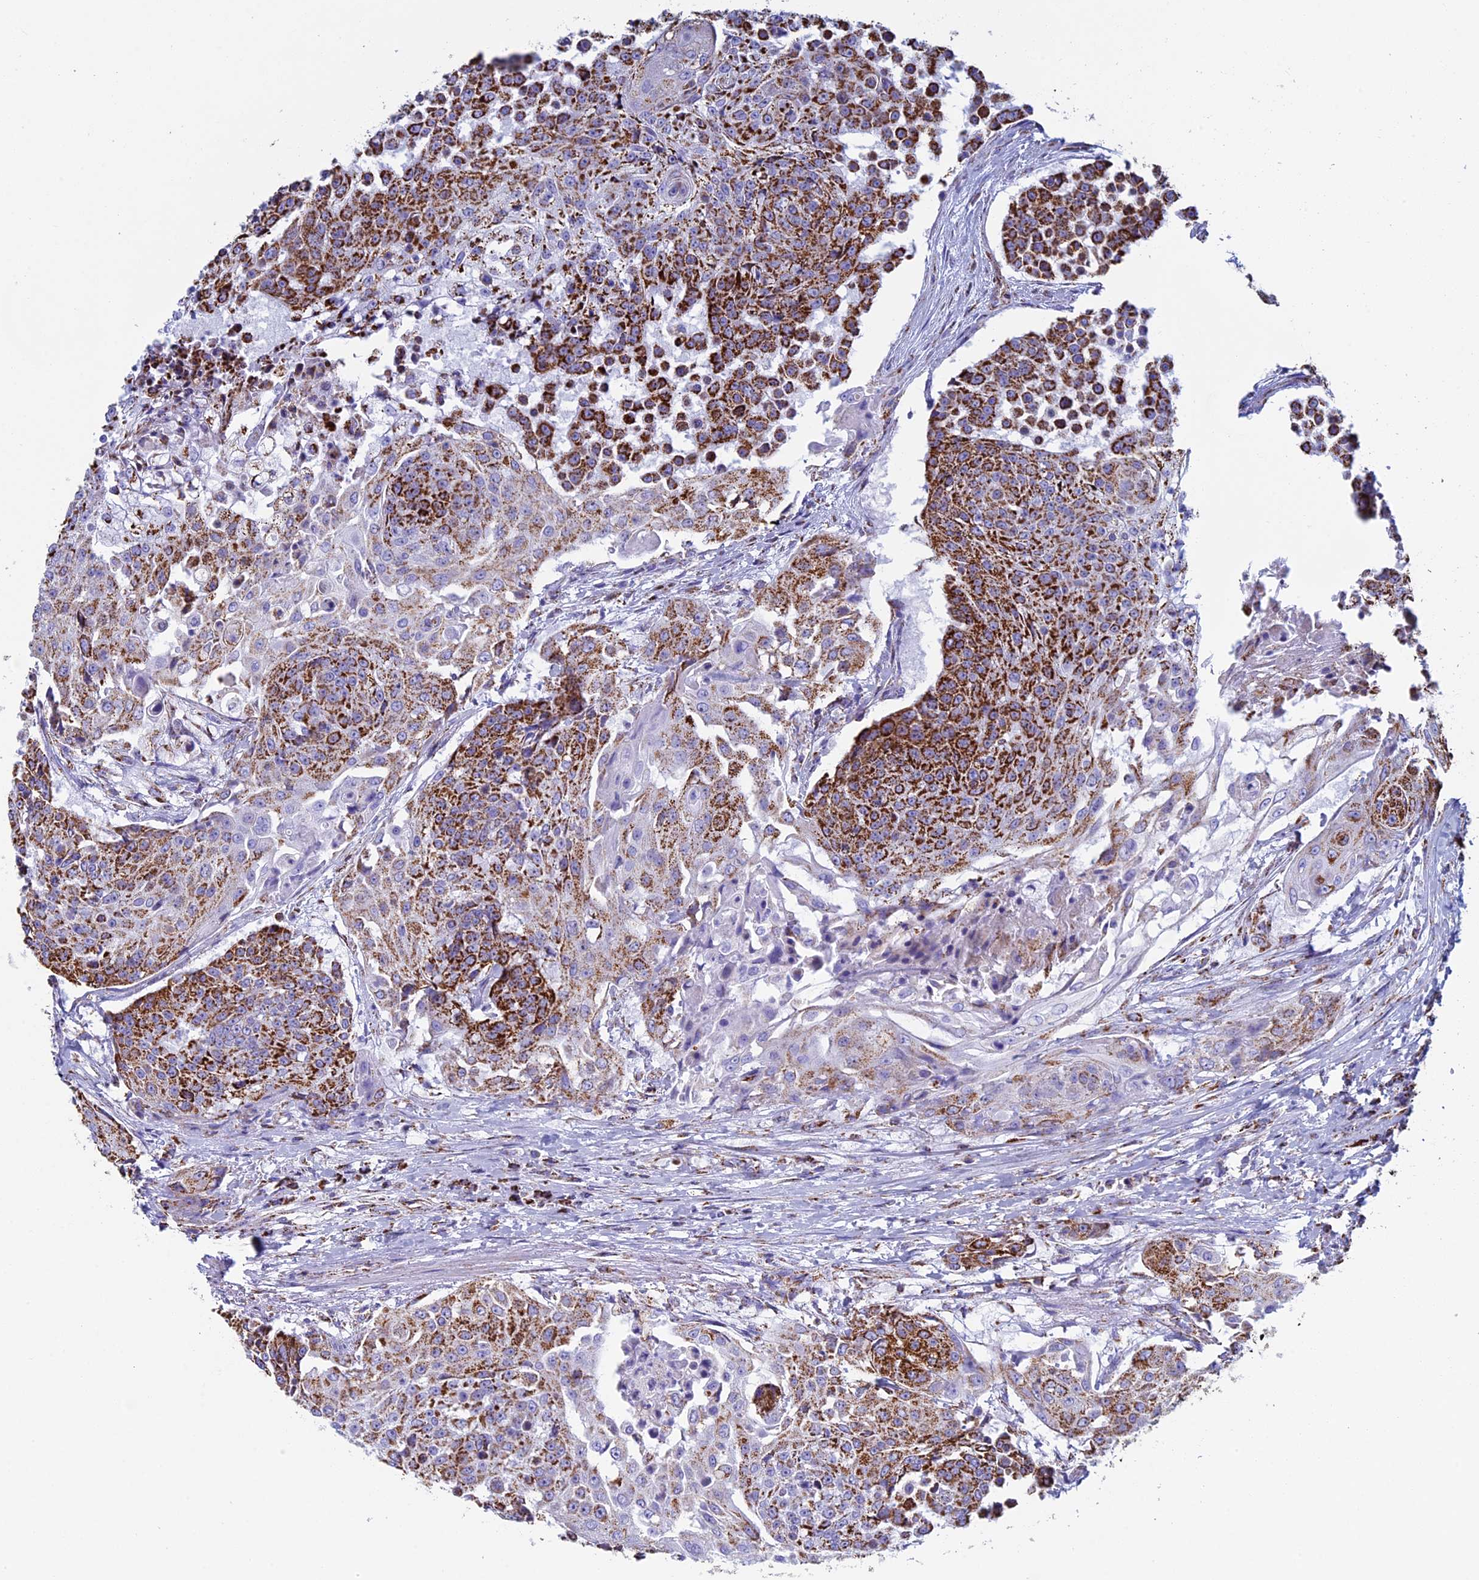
{"staining": {"intensity": "strong", "quantity": ">75%", "location": "cytoplasmic/membranous"}, "tissue": "urothelial cancer", "cell_type": "Tumor cells", "image_type": "cancer", "snomed": [{"axis": "morphology", "description": "Urothelial carcinoma, High grade"}, {"axis": "topography", "description": "Urinary bladder"}], "caption": "High-magnification brightfield microscopy of urothelial cancer stained with DAB (3,3'-diaminobenzidine) (brown) and counterstained with hematoxylin (blue). tumor cells exhibit strong cytoplasmic/membranous staining is seen in approximately>75% of cells. The staining was performed using DAB (3,3'-diaminobenzidine), with brown indicating positive protein expression. Nuclei are stained blue with hematoxylin.", "gene": "UQCRFS1", "patient": {"sex": "female", "age": 63}}